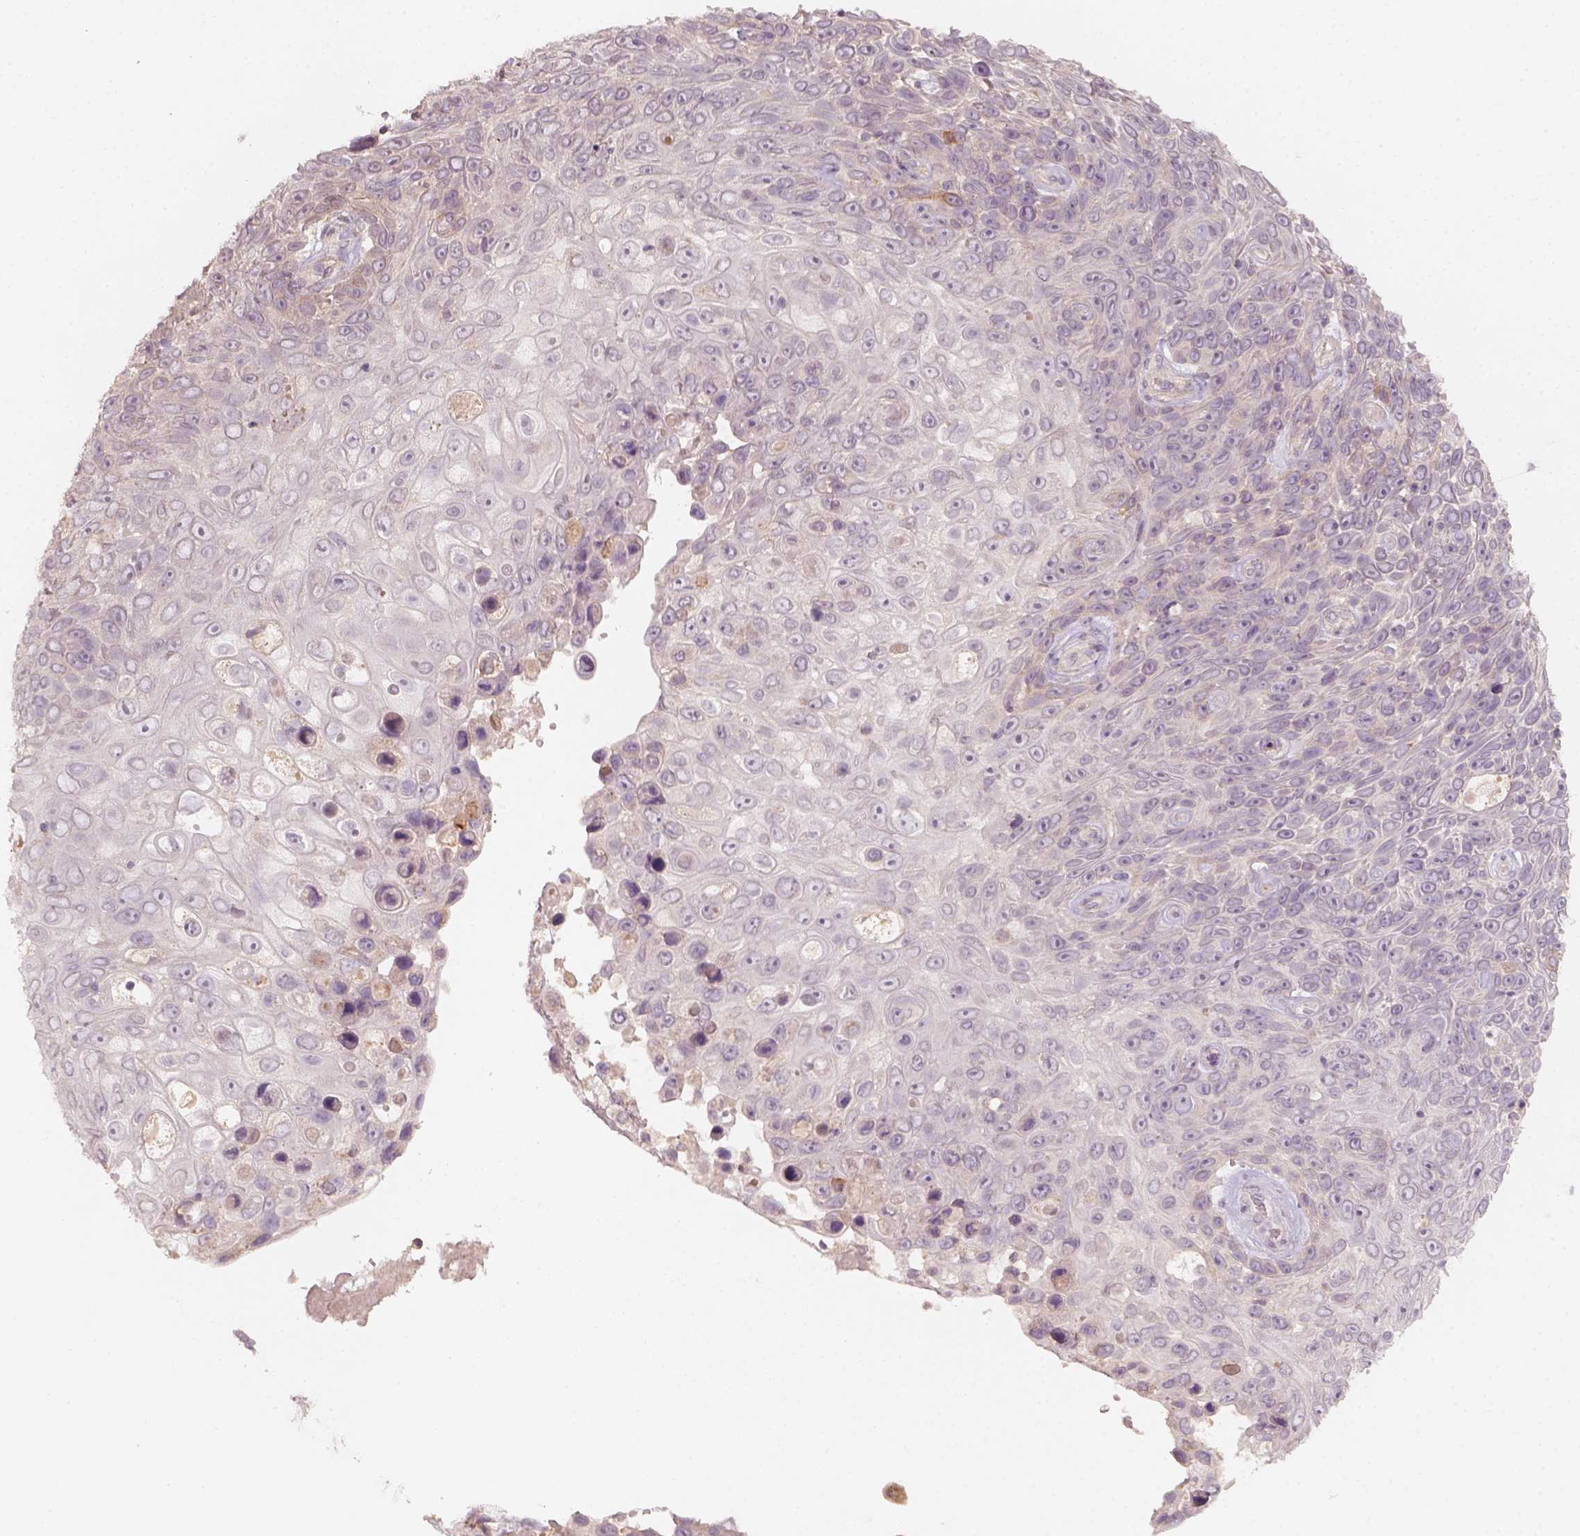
{"staining": {"intensity": "negative", "quantity": "none", "location": "none"}, "tissue": "skin cancer", "cell_type": "Tumor cells", "image_type": "cancer", "snomed": [{"axis": "morphology", "description": "Squamous cell carcinoma, NOS"}, {"axis": "topography", "description": "Skin"}], "caption": "Immunohistochemistry of human skin squamous cell carcinoma shows no expression in tumor cells.", "gene": "AQP9", "patient": {"sex": "male", "age": 82}}